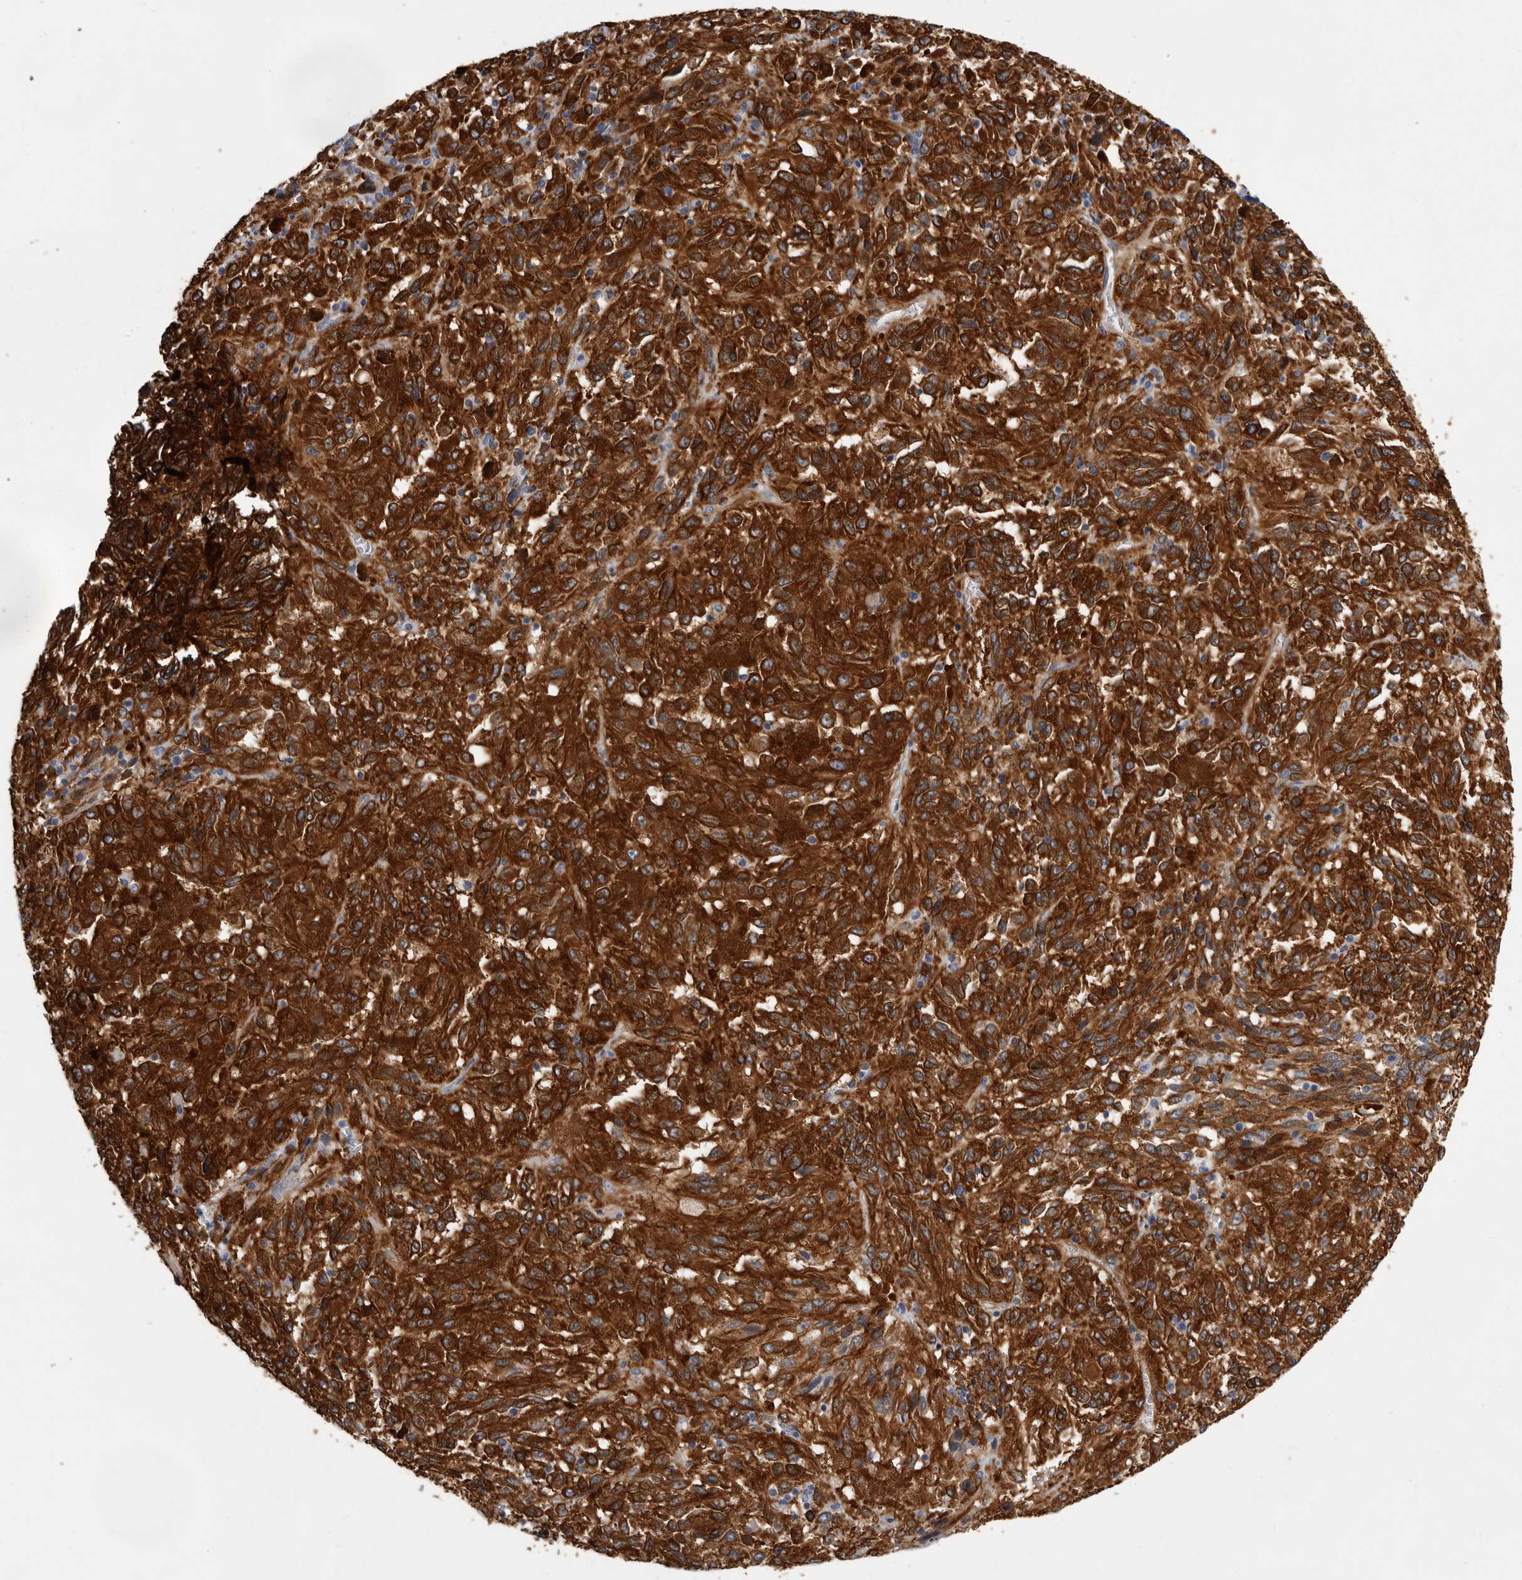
{"staining": {"intensity": "strong", "quantity": ">75%", "location": "cytoplasmic/membranous"}, "tissue": "melanoma", "cell_type": "Tumor cells", "image_type": "cancer", "snomed": [{"axis": "morphology", "description": "Malignant melanoma, Metastatic site"}, {"axis": "topography", "description": "Lung"}], "caption": "High-power microscopy captured an IHC photomicrograph of melanoma, revealing strong cytoplasmic/membranous expression in about >75% of tumor cells.", "gene": "ENAH", "patient": {"sex": "male", "age": 64}}